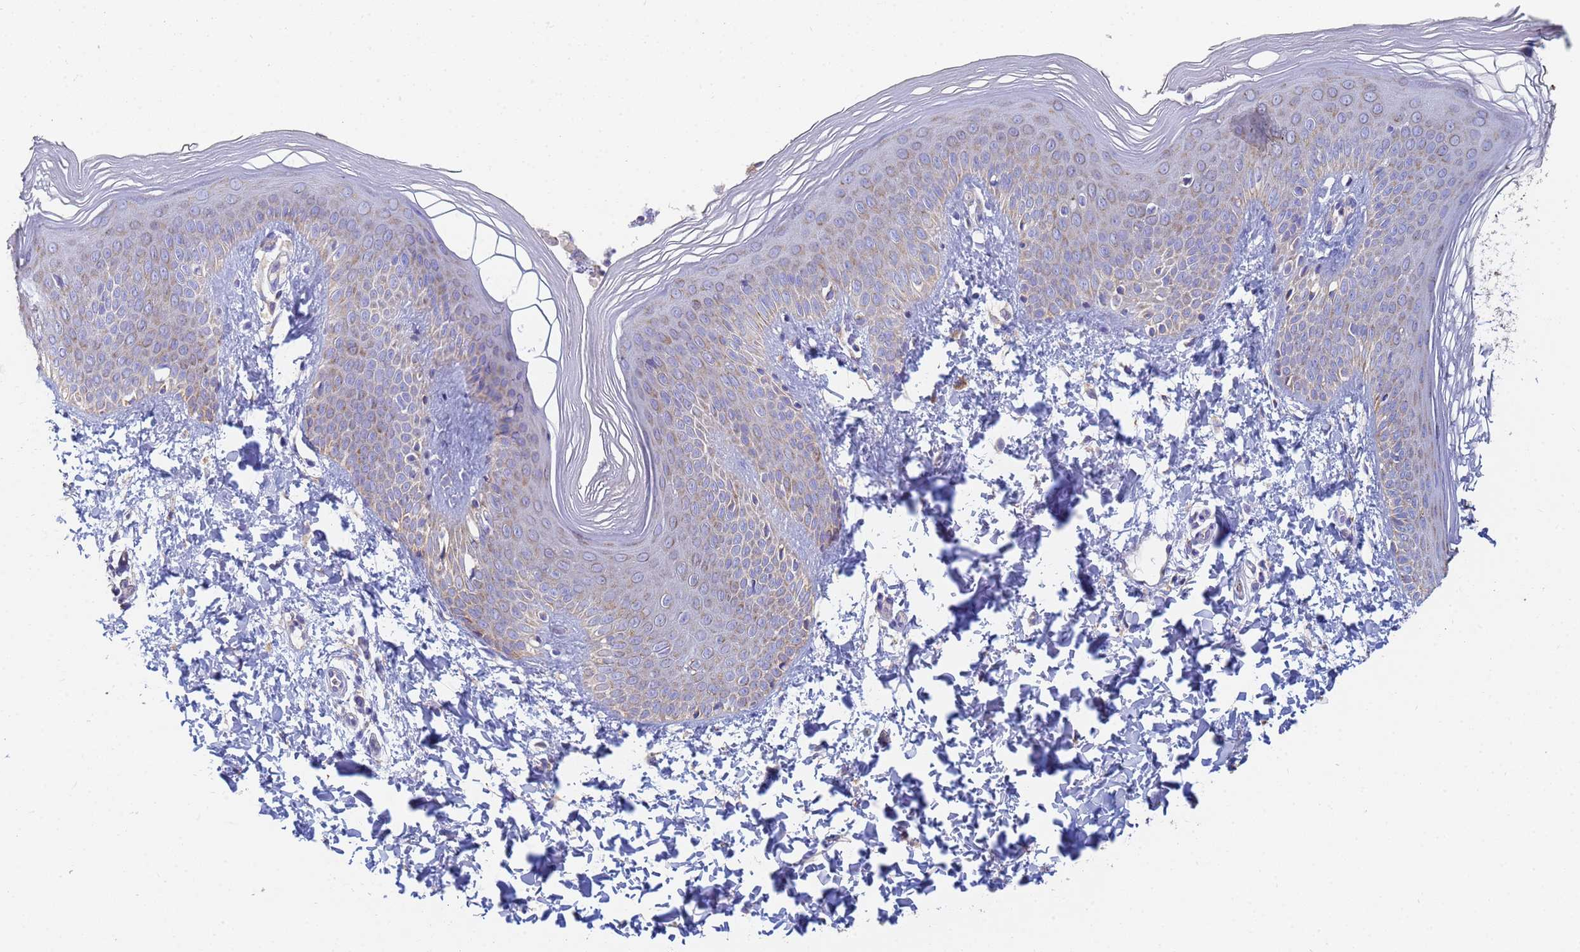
{"staining": {"intensity": "moderate", "quantity": ">75%", "location": "cytoplasmic/membranous"}, "tissue": "skin", "cell_type": "Epidermal cells", "image_type": "normal", "snomed": [{"axis": "morphology", "description": "Normal tissue, NOS"}, {"axis": "morphology", "description": "Inflammation, NOS"}, {"axis": "topography", "description": "Soft tissue"}, {"axis": "topography", "description": "Anal"}], "caption": "Immunohistochemical staining of normal skin shows moderate cytoplasmic/membranous protein staining in approximately >75% of epidermal cells. The protein of interest is shown in brown color, while the nuclei are stained blue.", "gene": "UQCRHL", "patient": {"sex": "female", "age": 15}}